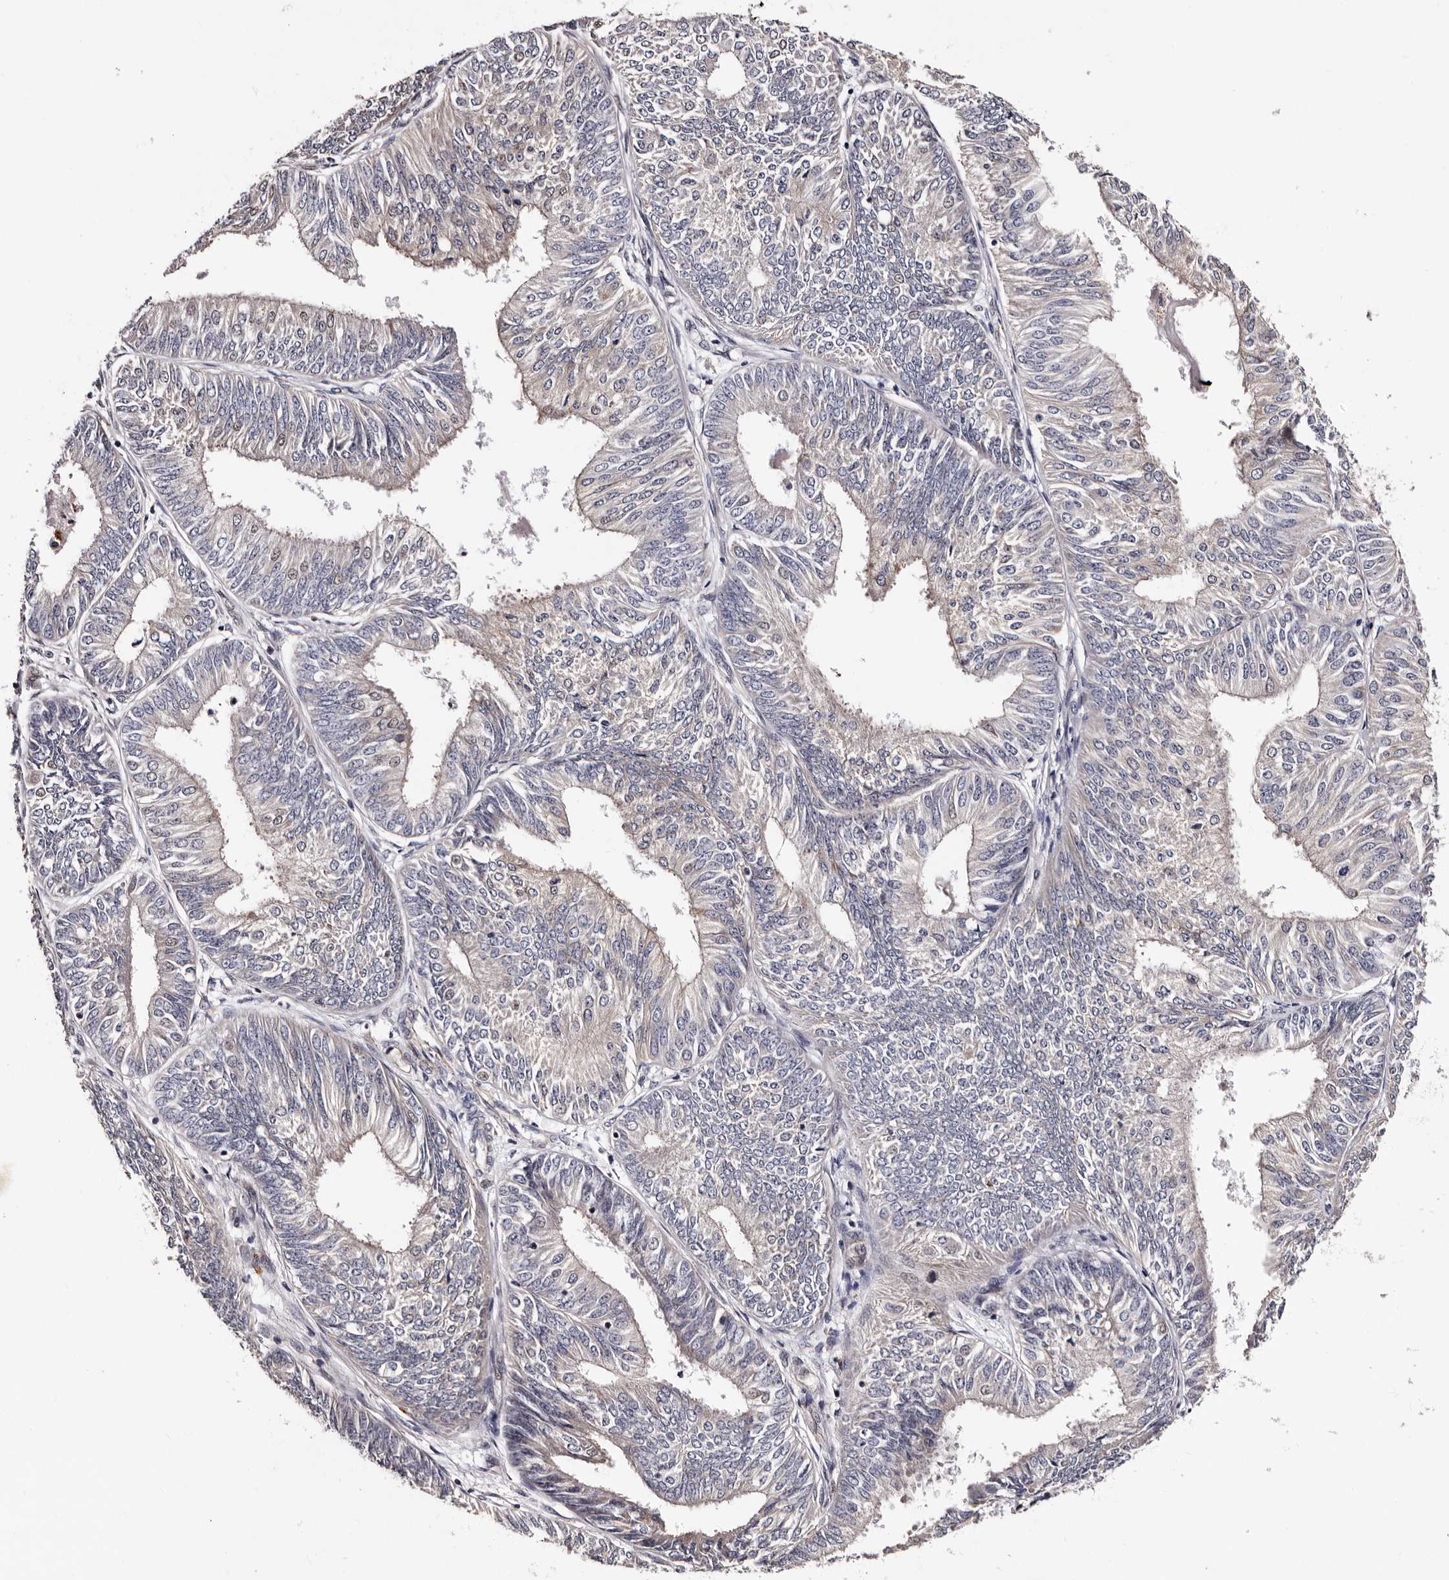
{"staining": {"intensity": "weak", "quantity": "<25%", "location": "nuclear"}, "tissue": "endometrial cancer", "cell_type": "Tumor cells", "image_type": "cancer", "snomed": [{"axis": "morphology", "description": "Adenocarcinoma, NOS"}, {"axis": "topography", "description": "Endometrium"}], "caption": "Tumor cells show no significant expression in endometrial cancer.", "gene": "GLRX3", "patient": {"sex": "female", "age": 58}}